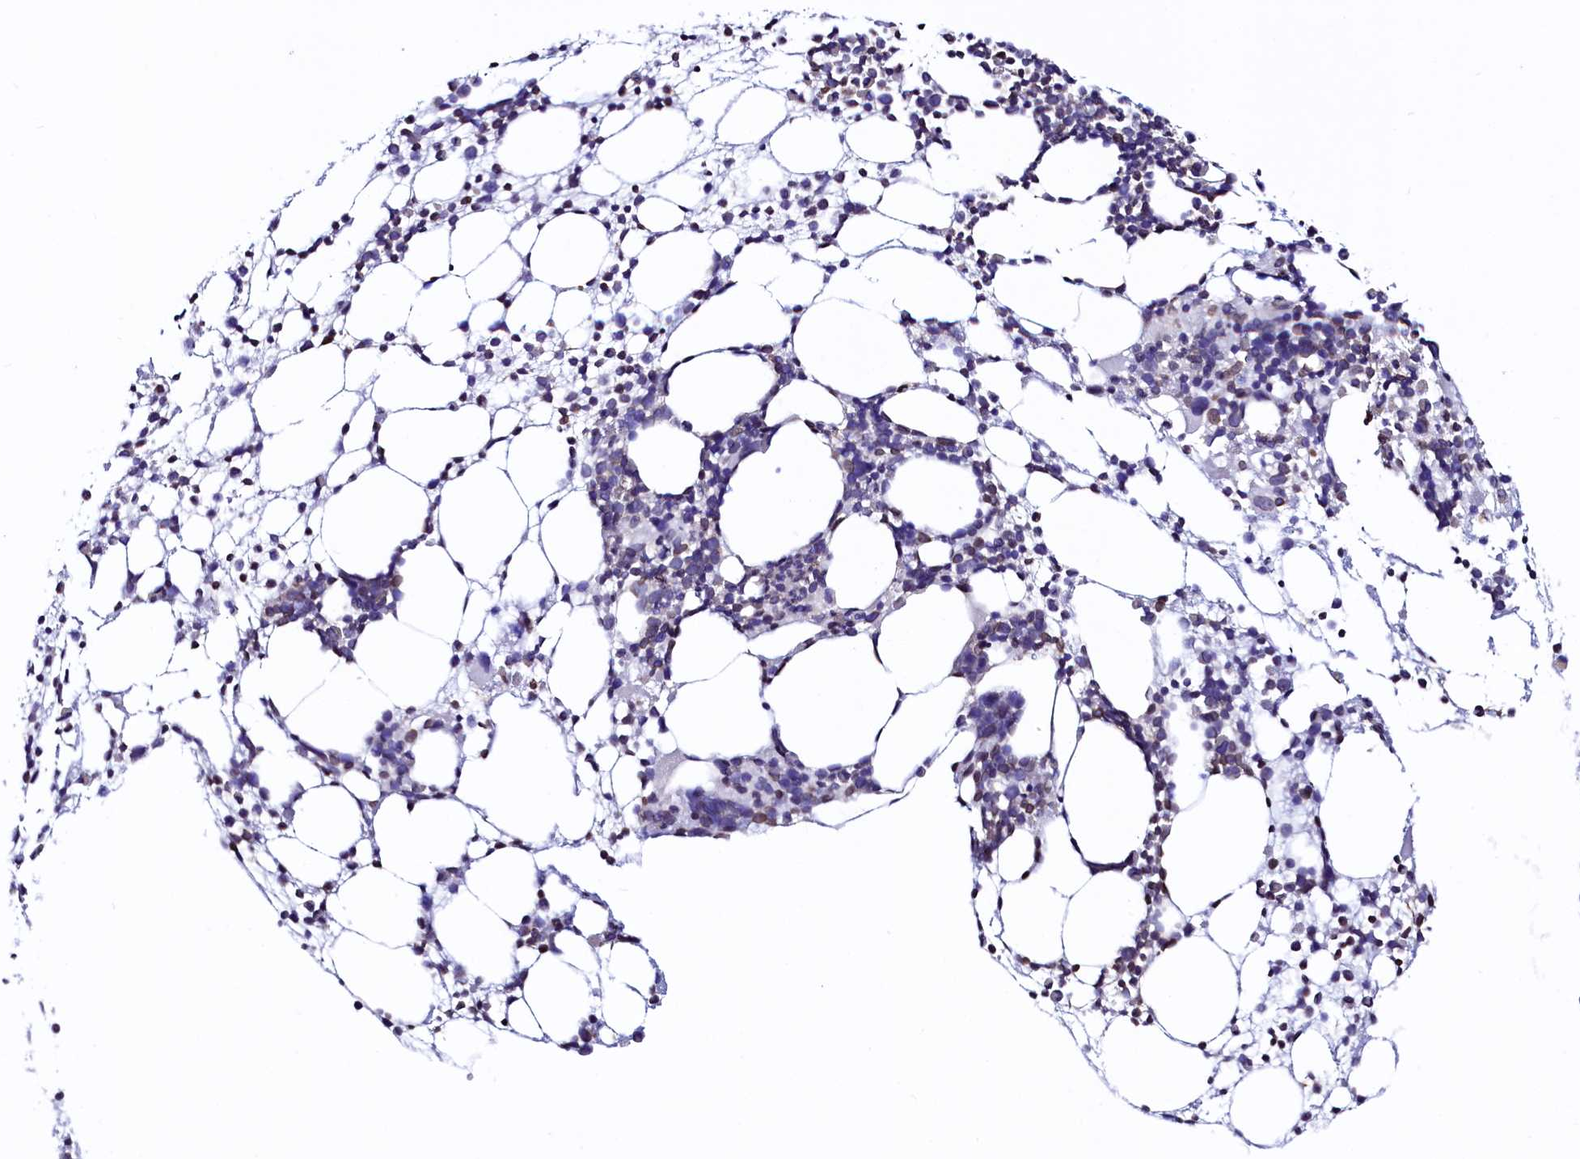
{"staining": {"intensity": "weak", "quantity": "<25%", "location": "cytoplasmic/membranous"}, "tissue": "bone marrow", "cell_type": "Hematopoietic cells", "image_type": "normal", "snomed": [{"axis": "morphology", "description": "Normal tissue, NOS"}, {"axis": "topography", "description": "Bone marrow"}], "caption": "DAB immunohistochemical staining of unremarkable human bone marrow shows no significant staining in hematopoietic cells.", "gene": "HAND1", "patient": {"sex": "female", "age": 57}}